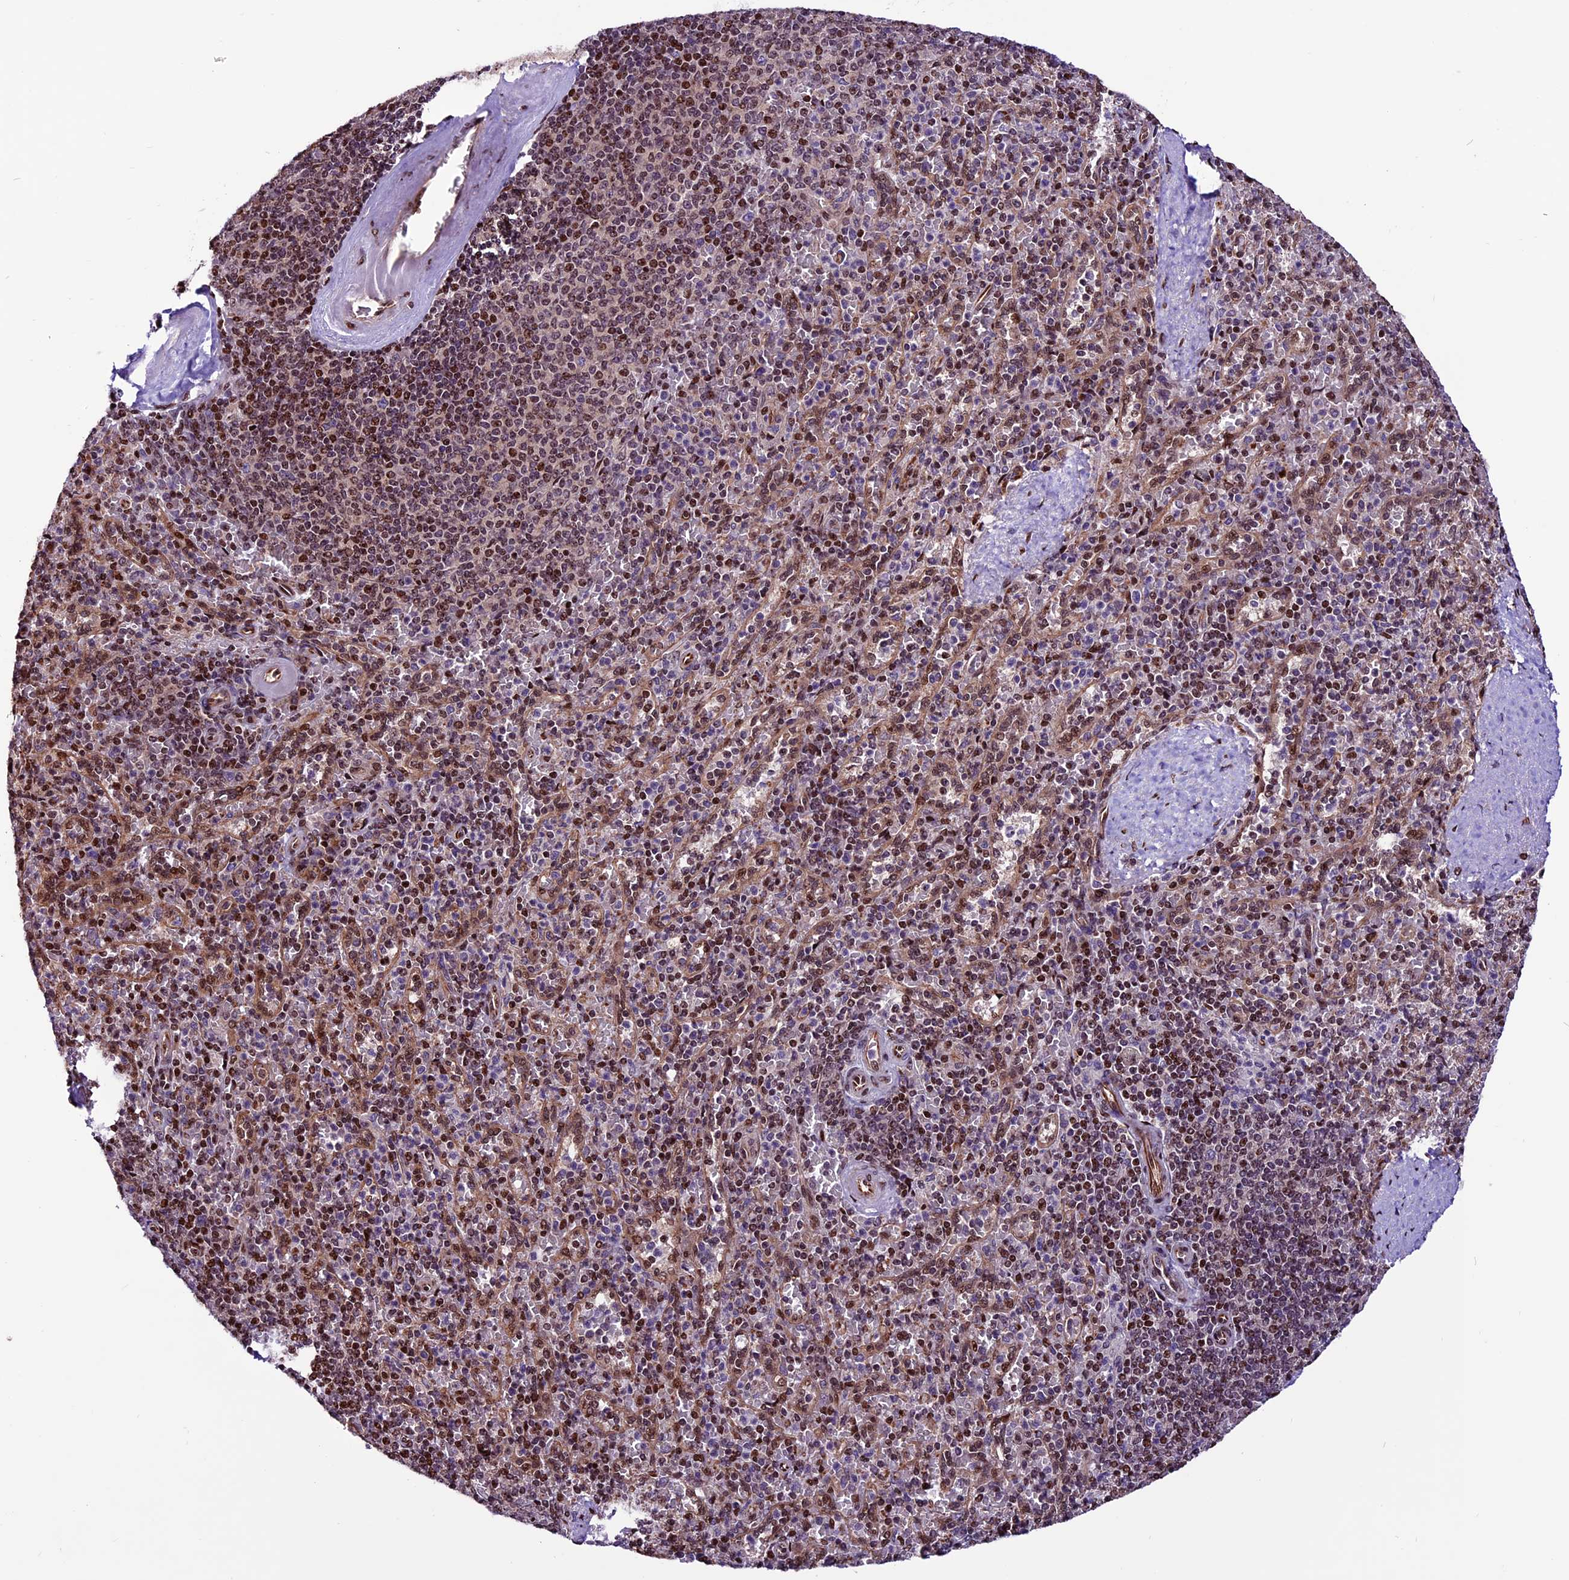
{"staining": {"intensity": "moderate", "quantity": "25%-75%", "location": "nuclear"}, "tissue": "spleen", "cell_type": "Cells in red pulp", "image_type": "normal", "snomed": [{"axis": "morphology", "description": "Normal tissue, NOS"}, {"axis": "topography", "description": "Spleen"}], "caption": "Immunohistochemistry (IHC) image of unremarkable human spleen stained for a protein (brown), which shows medium levels of moderate nuclear staining in about 25%-75% of cells in red pulp.", "gene": "RINL", "patient": {"sex": "male", "age": 82}}